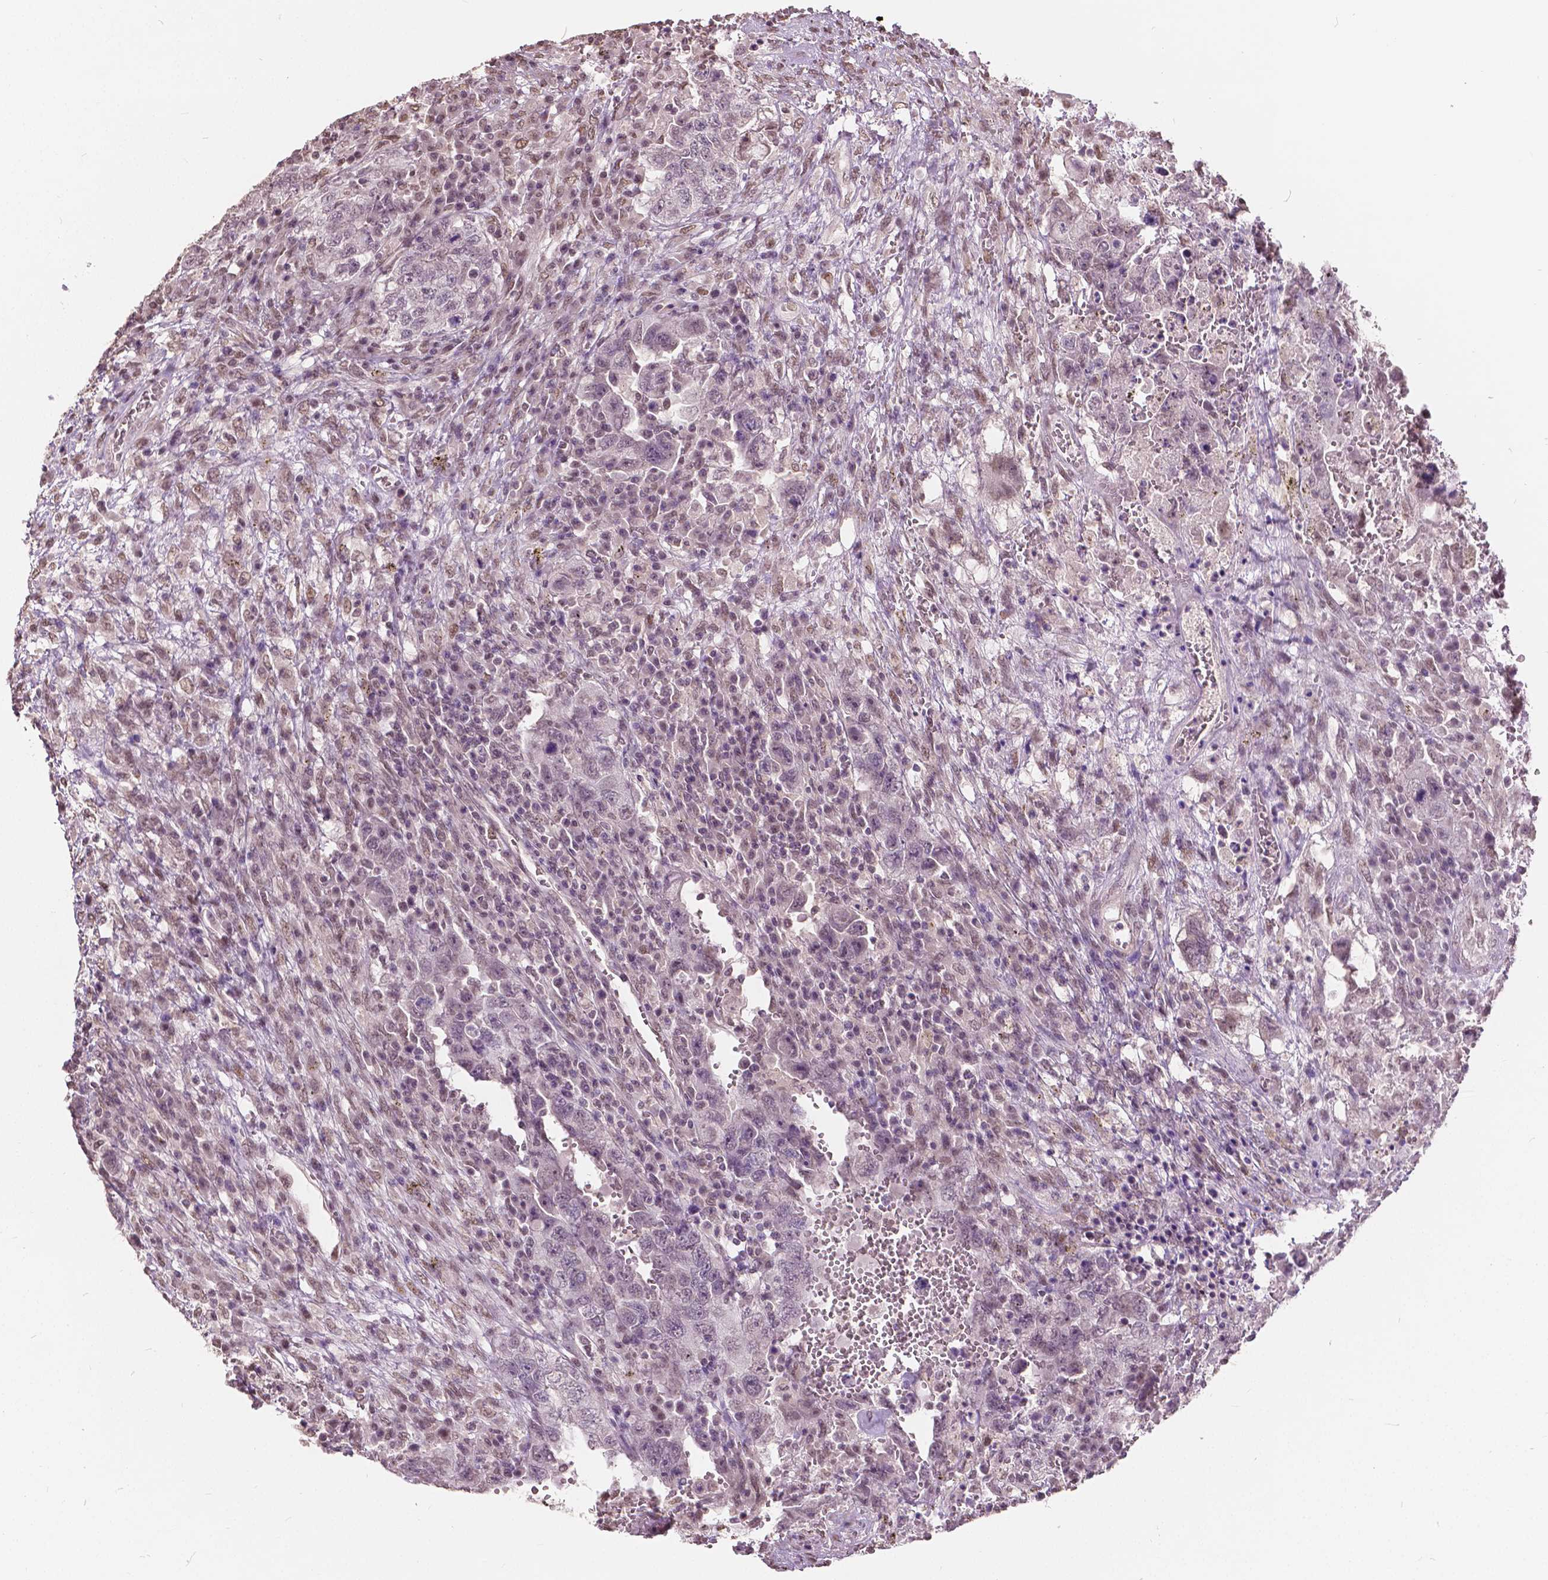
{"staining": {"intensity": "weak", "quantity": ">75%", "location": "nuclear"}, "tissue": "testis cancer", "cell_type": "Tumor cells", "image_type": "cancer", "snomed": [{"axis": "morphology", "description": "Carcinoma, Embryonal, NOS"}, {"axis": "topography", "description": "Testis"}], "caption": "High-magnification brightfield microscopy of testis embryonal carcinoma stained with DAB (brown) and counterstained with hematoxylin (blue). tumor cells exhibit weak nuclear positivity is appreciated in about>75% of cells.", "gene": "HOXA10", "patient": {"sex": "male", "age": 26}}